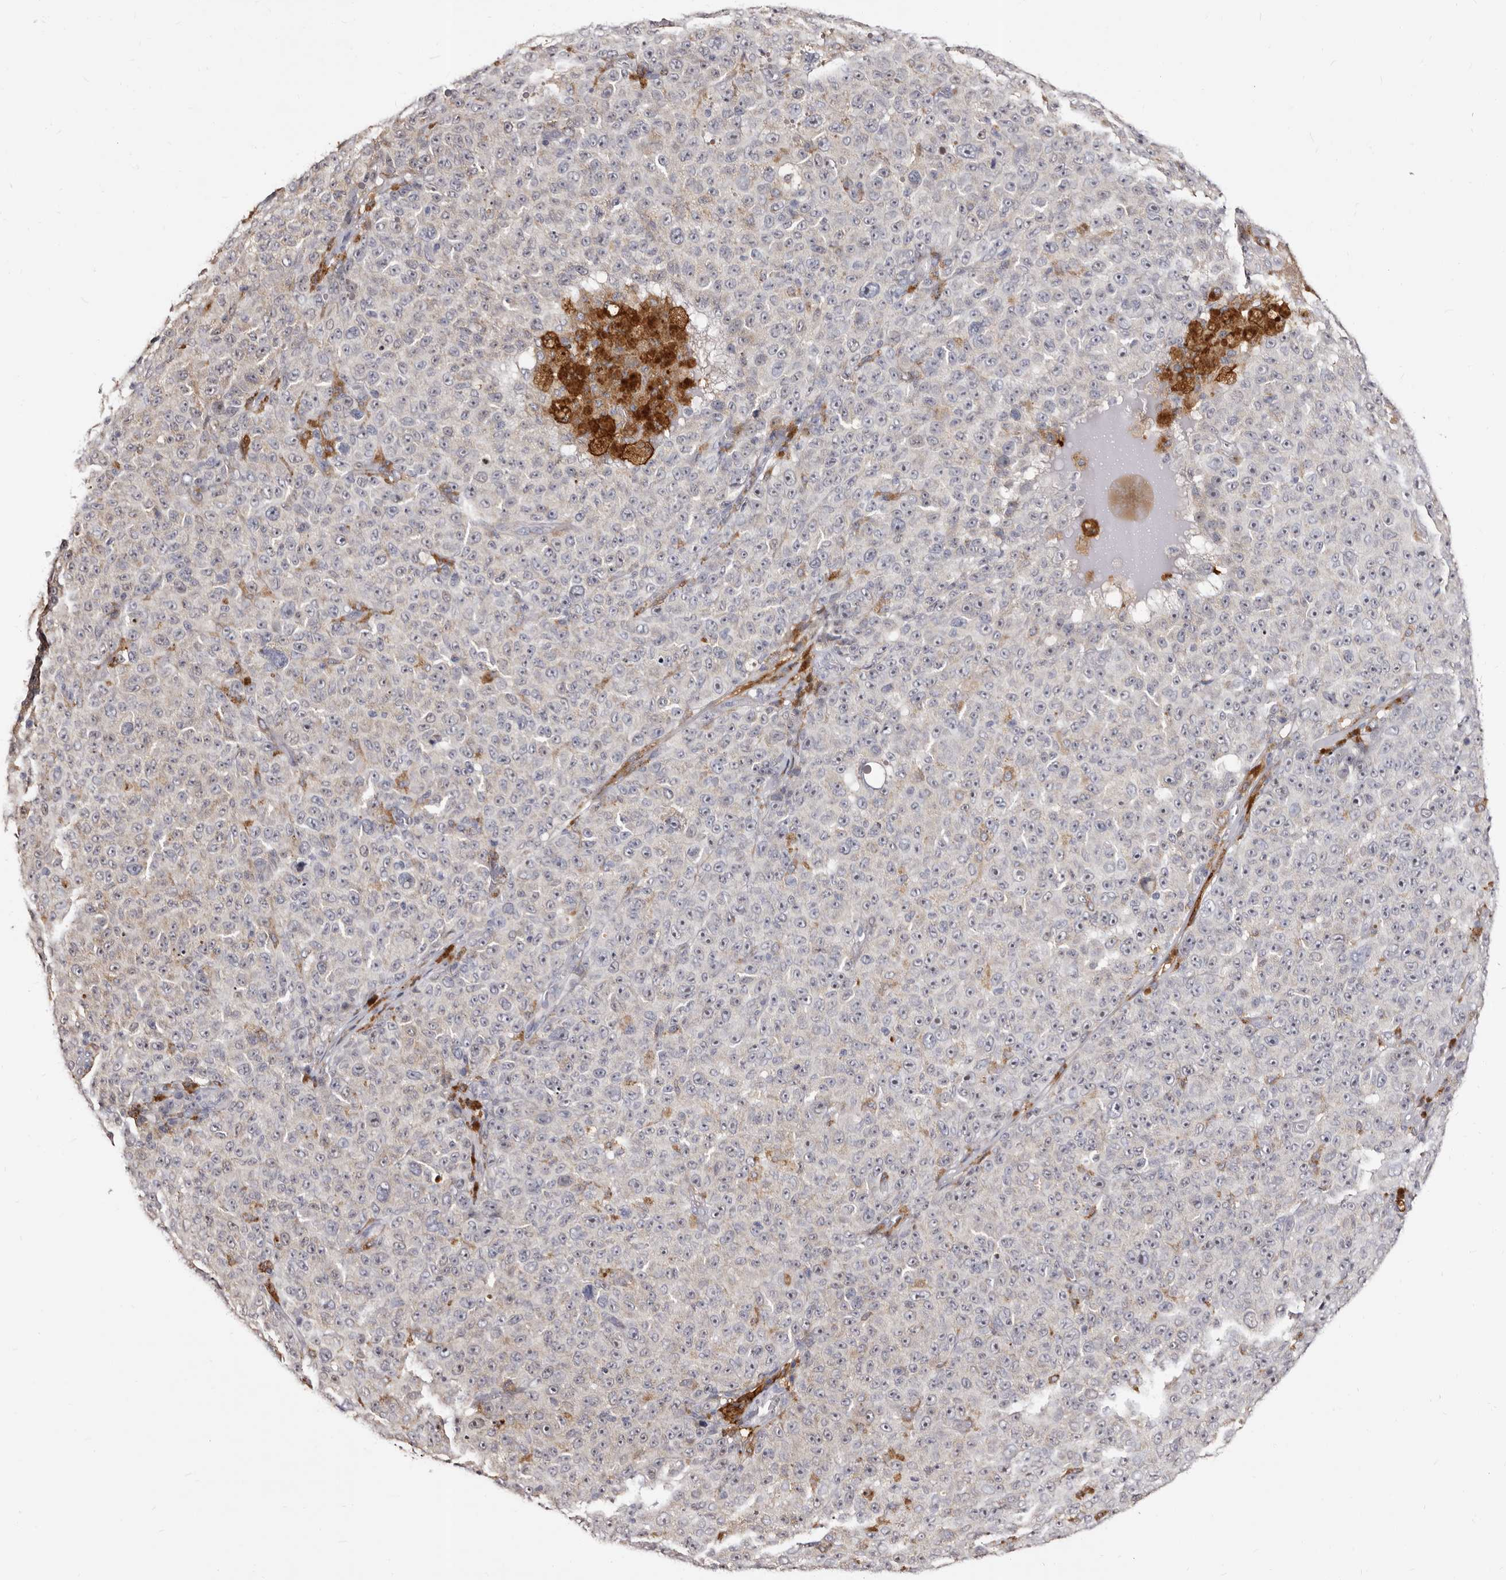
{"staining": {"intensity": "negative", "quantity": "none", "location": "none"}, "tissue": "melanoma", "cell_type": "Tumor cells", "image_type": "cancer", "snomed": [{"axis": "morphology", "description": "Malignant melanoma, NOS"}, {"axis": "topography", "description": "Skin"}], "caption": "Immunohistochemistry image of neoplastic tissue: melanoma stained with DAB (3,3'-diaminobenzidine) reveals no significant protein expression in tumor cells.", "gene": "PTAFR", "patient": {"sex": "female", "age": 82}}